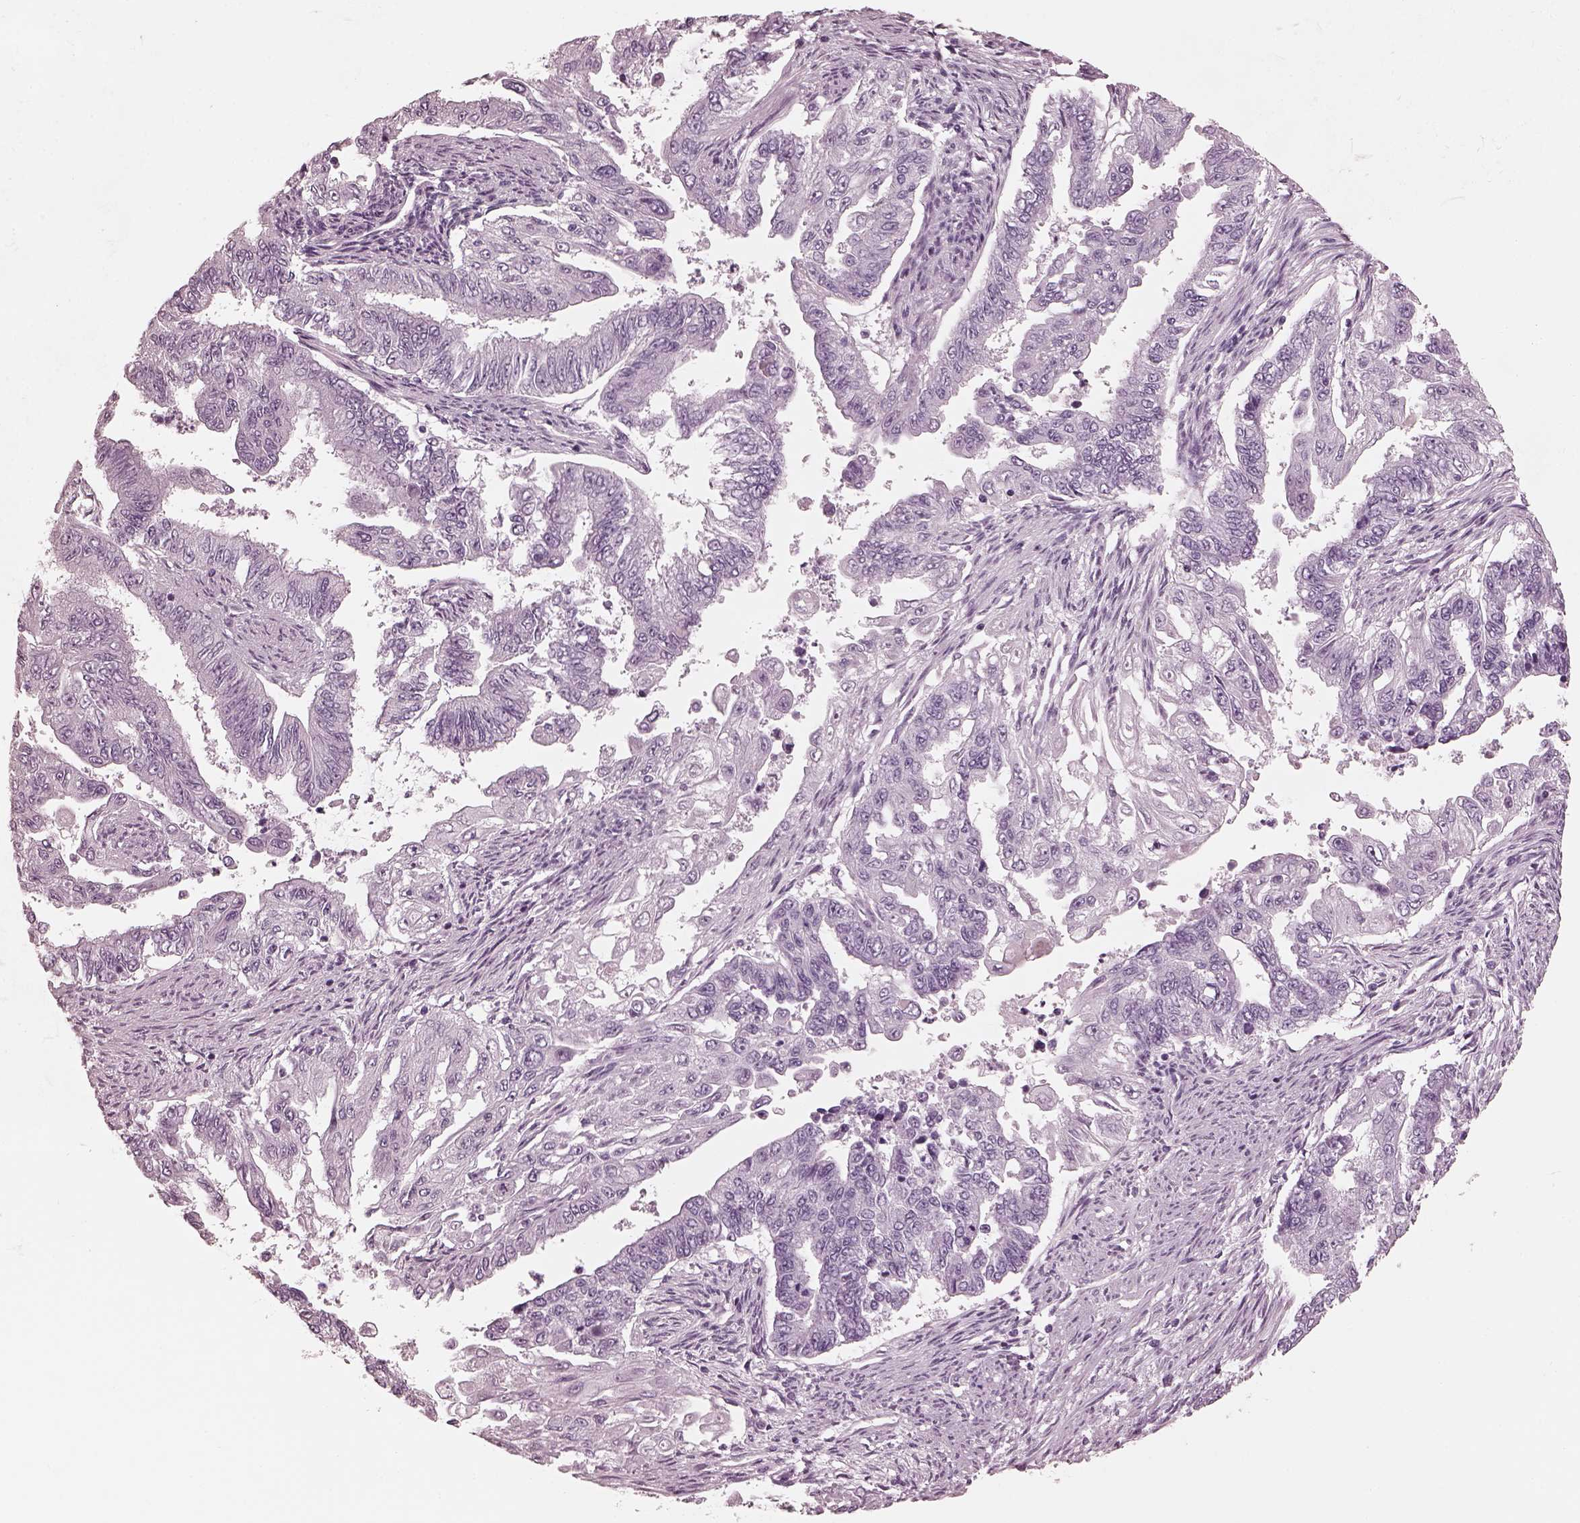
{"staining": {"intensity": "negative", "quantity": "none", "location": "none"}, "tissue": "endometrial cancer", "cell_type": "Tumor cells", "image_type": "cancer", "snomed": [{"axis": "morphology", "description": "Adenocarcinoma, NOS"}, {"axis": "topography", "description": "Uterus"}], "caption": "Protein analysis of endometrial adenocarcinoma demonstrates no significant expression in tumor cells.", "gene": "FABP9", "patient": {"sex": "female", "age": 59}}